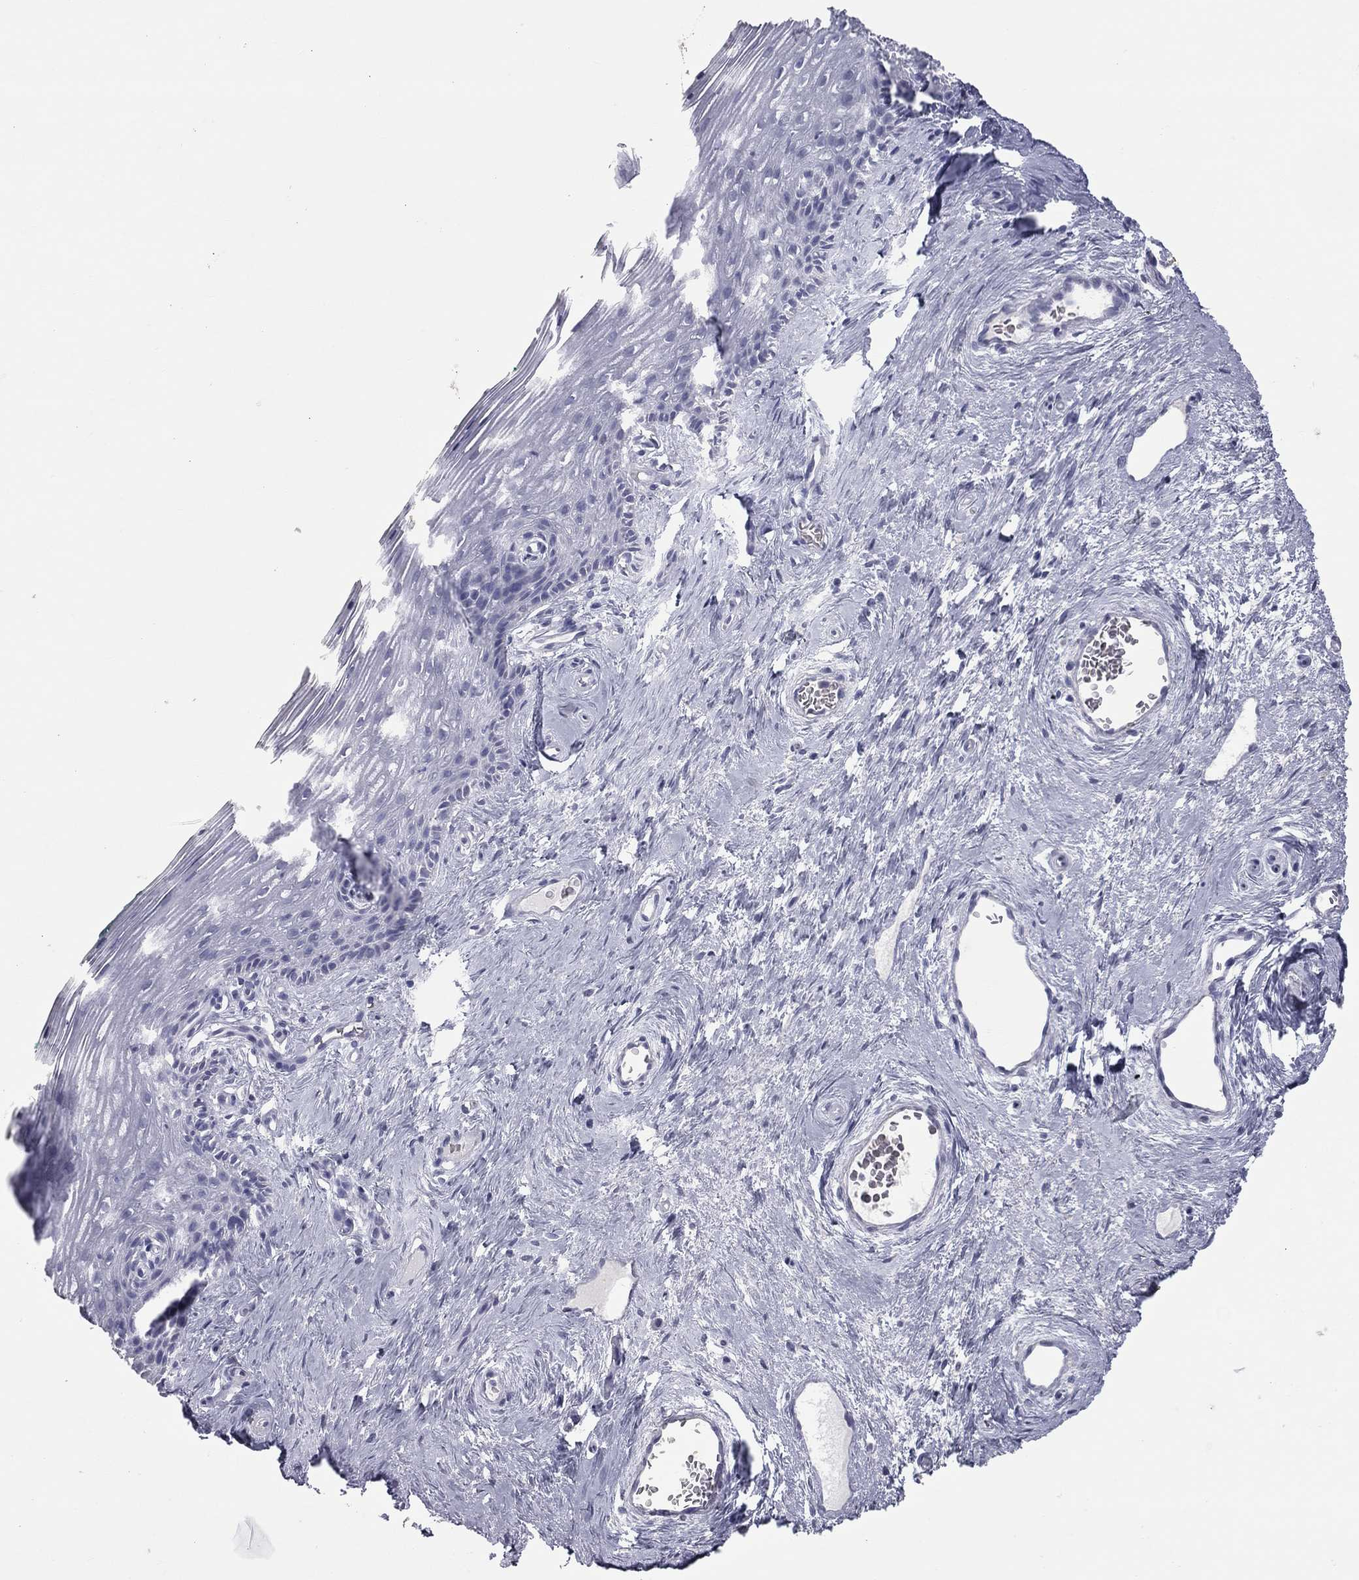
{"staining": {"intensity": "negative", "quantity": "none", "location": "none"}, "tissue": "vagina", "cell_type": "Squamous epithelial cells", "image_type": "normal", "snomed": [{"axis": "morphology", "description": "Normal tissue, NOS"}, {"axis": "topography", "description": "Vagina"}], "caption": "IHC image of benign vagina: vagina stained with DAB exhibits no significant protein staining in squamous epithelial cells.", "gene": "ESX1", "patient": {"sex": "female", "age": 45}}